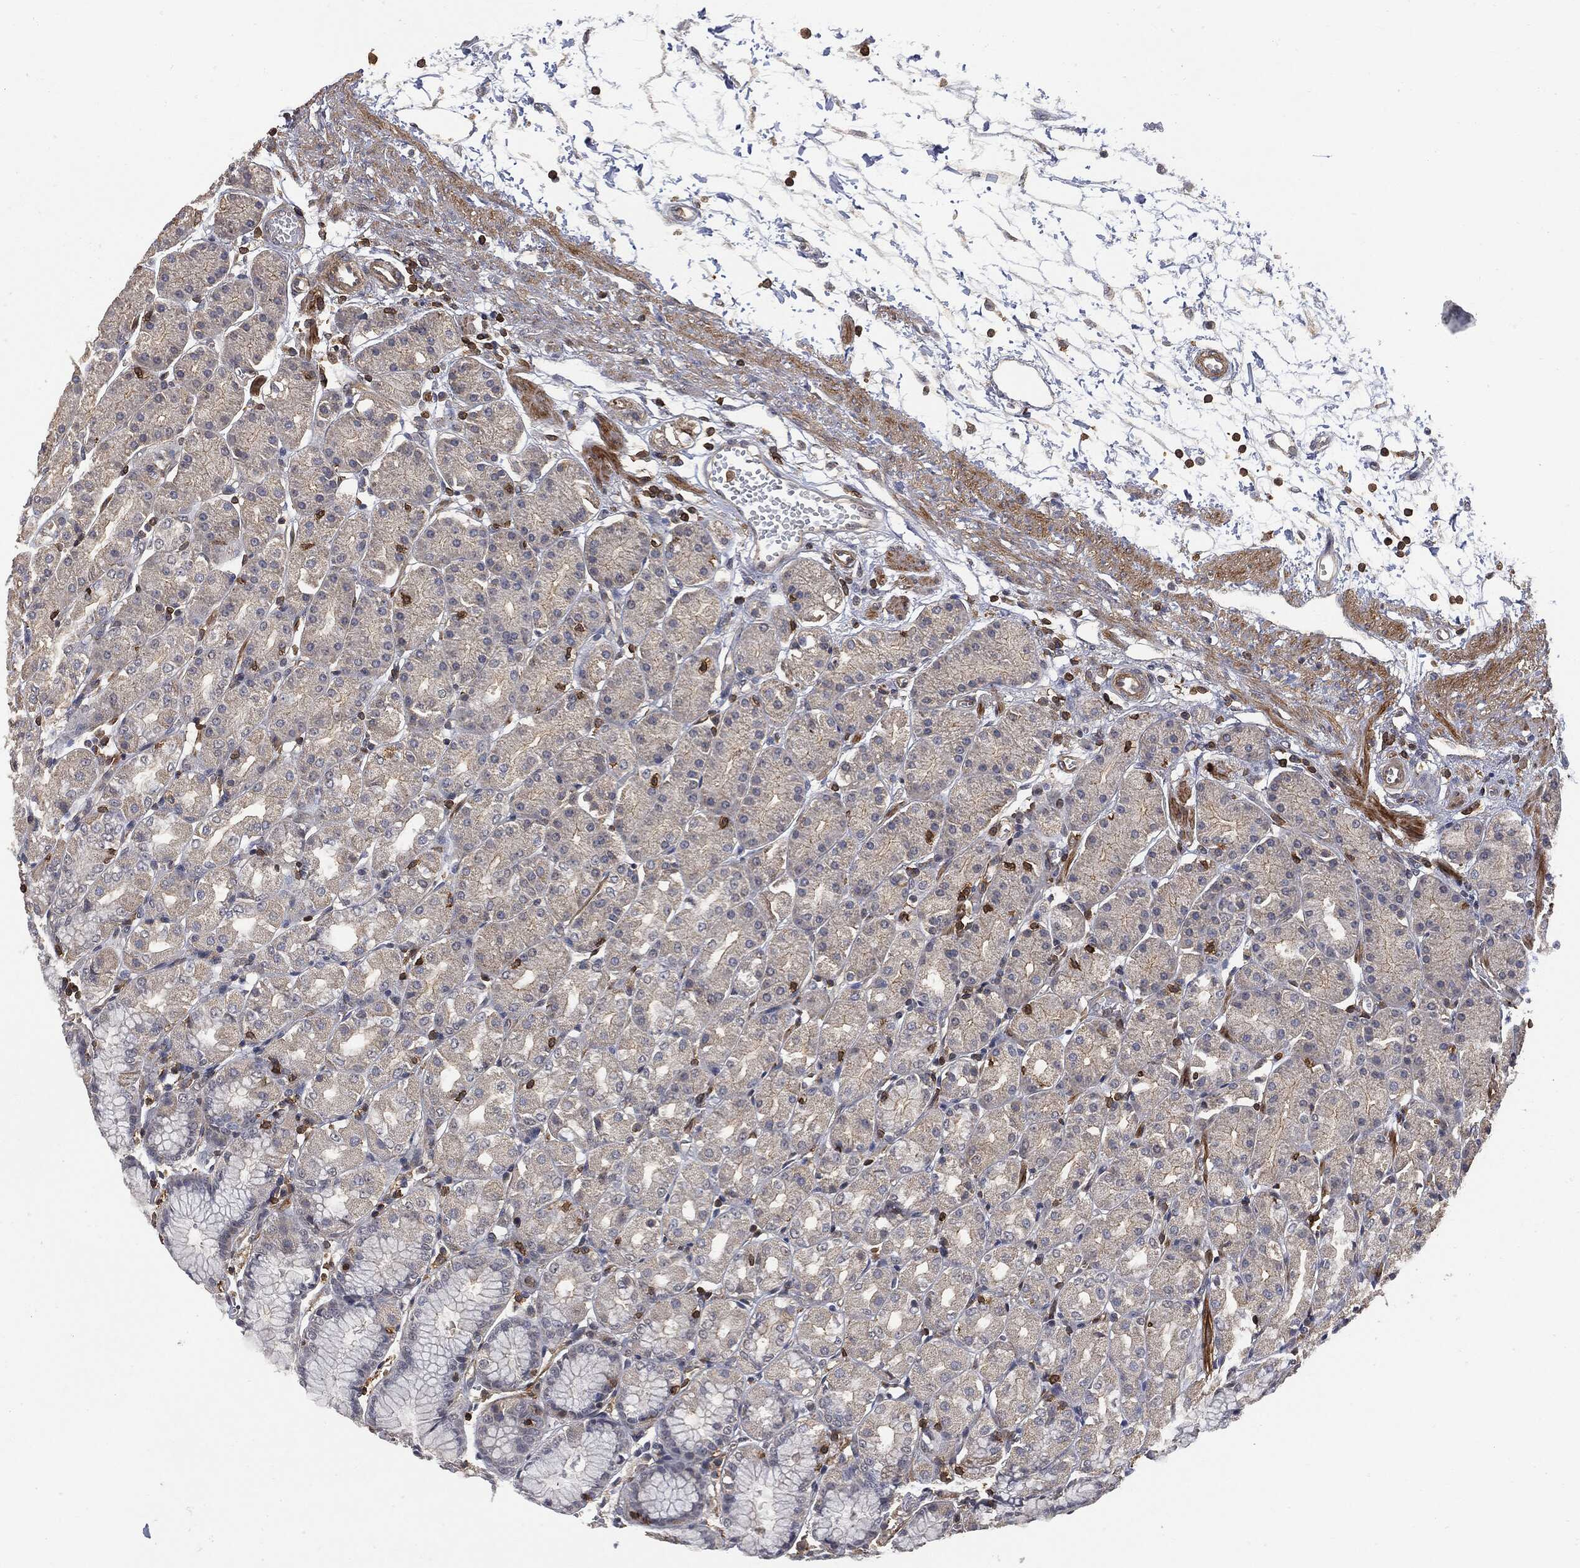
{"staining": {"intensity": "negative", "quantity": "none", "location": "none"}, "tissue": "stomach", "cell_type": "Glandular cells", "image_type": "normal", "snomed": [{"axis": "morphology", "description": "Normal tissue, NOS"}, {"axis": "morphology", "description": "Adenocarcinoma, NOS"}, {"axis": "topography", "description": "Stomach"}], "caption": "High power microscopy micrograph of an immunohistochemistry (IHC) image of normal stomach, revealing no significant expression in glandular cells.", "gene": "PSMB10", "patient": {"sex": "female", "age": 81}}